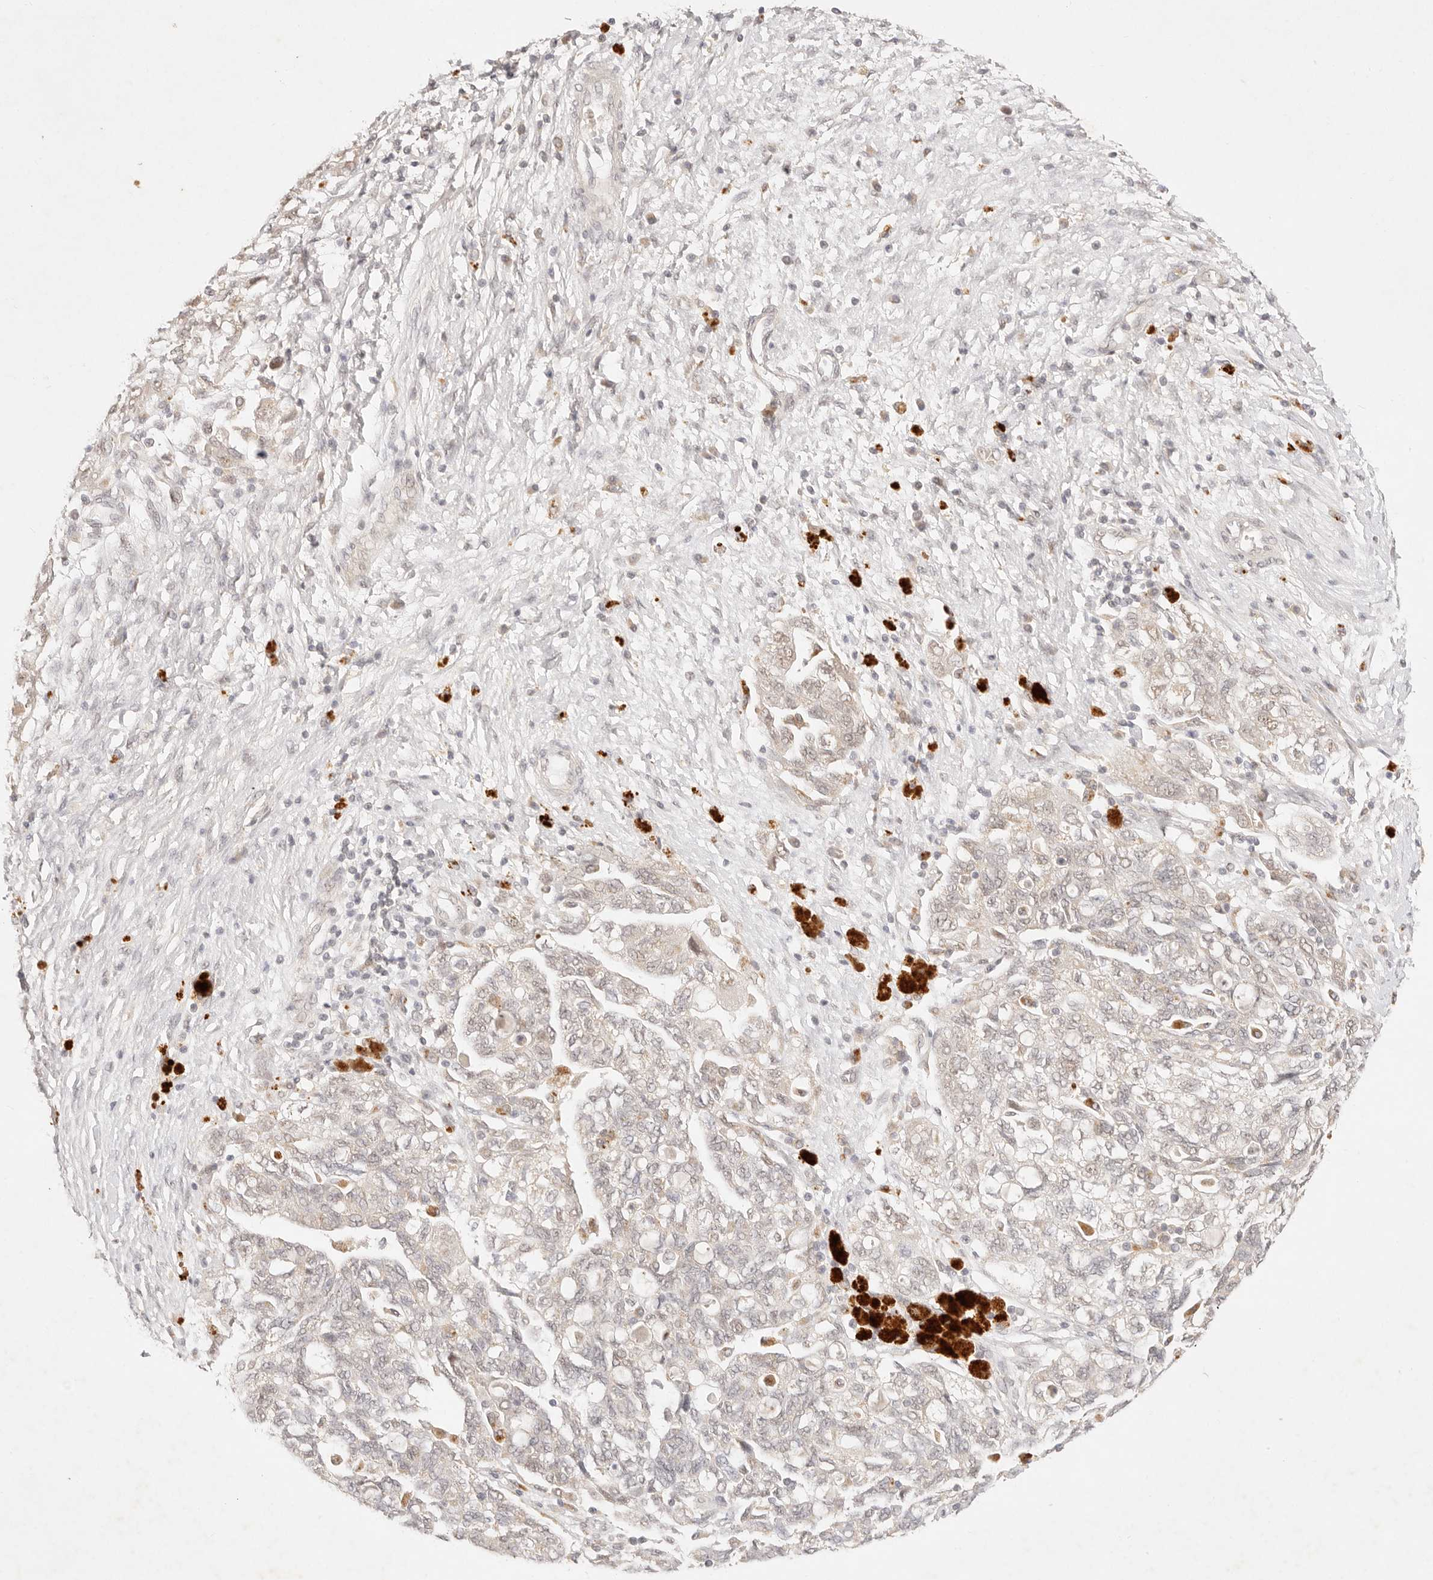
{"staining": {"intensity": "weak", "quantity": "25%-75%", "location": "nuclear"}, "tissue": "ovarian cancer", "cell_type": "Tumor cells", "image_type": "cancer", "snomed": [{"axis": "morphology", "description": "Carcinoma, NOS"}, {"axis": "morphology", "description": "Cystadenocarcinoma, serous, NOS"}, {"axis": "topography", "description": "Ovary"}], "caption": "Protein staining reveals weak nuclear expression in about 25%-75% of tumor cells in carcinoma (ovarian). The staining was performed using DAB (3,3'-diaminobenzidine), with brown indicating positive protein expression. Nuclei are stained blue with hematoxylin.", "gene": "GPR156", "patient": {"sex": "female", "age": 69}}